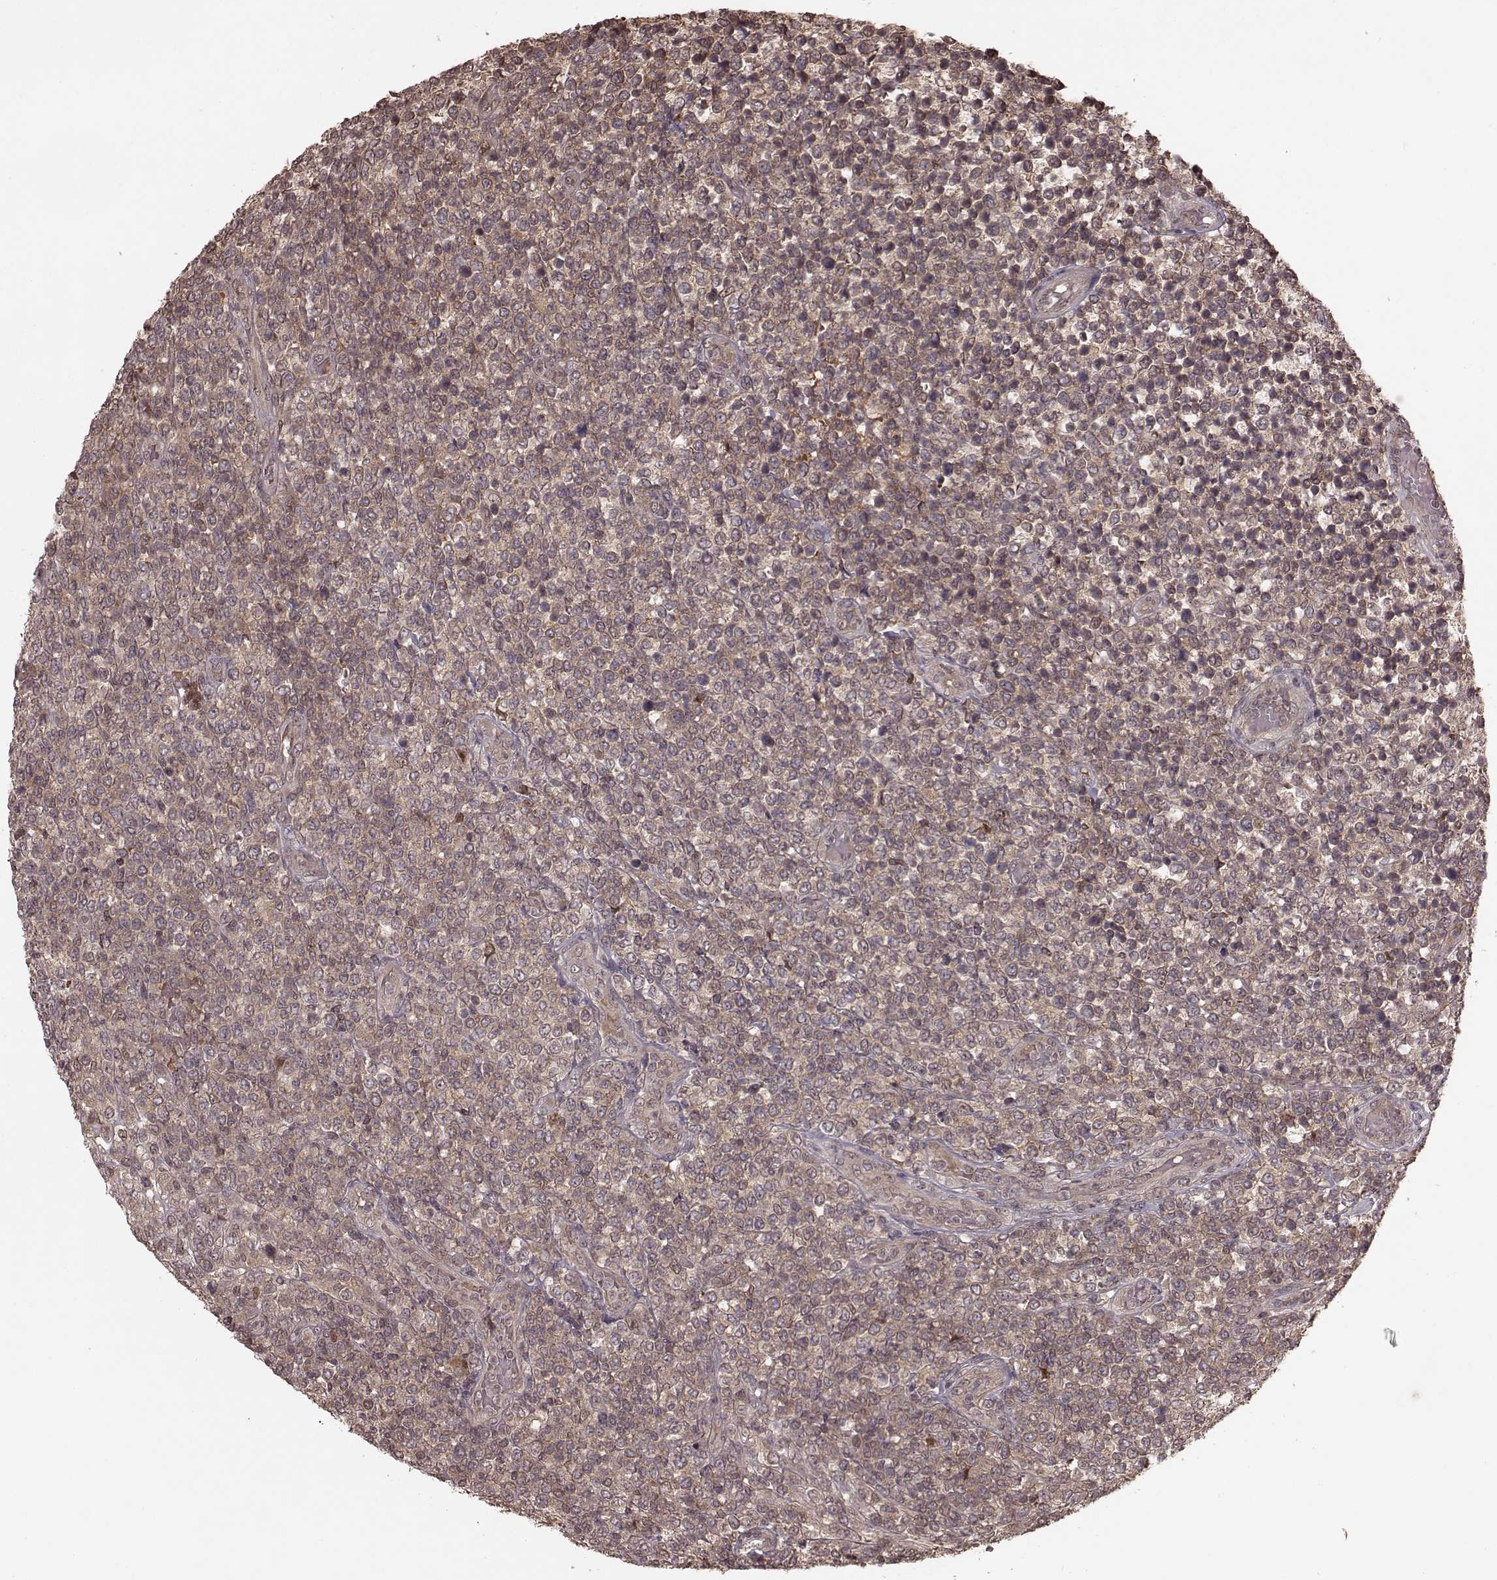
{"staining": {"intensity": "weak", "quantity": "25%-75%", "location": "cytoplasmic/membranous"}, "tissue": "lymphoma", "cell_type": "Tumor cells", "image_type": "cancer", "snomed": [{"axis": "morphology", "description": "Malignant lymphoma, non-Hodgkin's type, High grade"}, {"axis": "topography", "description": "Soft tissue"}], "caption": "Immunohistochemical staining of lymphoma displays low levels of weak cytoplasmic/membranous staining in approximately 25%-75% of tumor cells. The staining was performed using DAB (3,3'-diaminobenzidine), with brown indicating positive protein expression. Nuclei are stained blue with hematoxylin.", "gene": "GSS", "patient": {"sex": "female", "age": 56}}